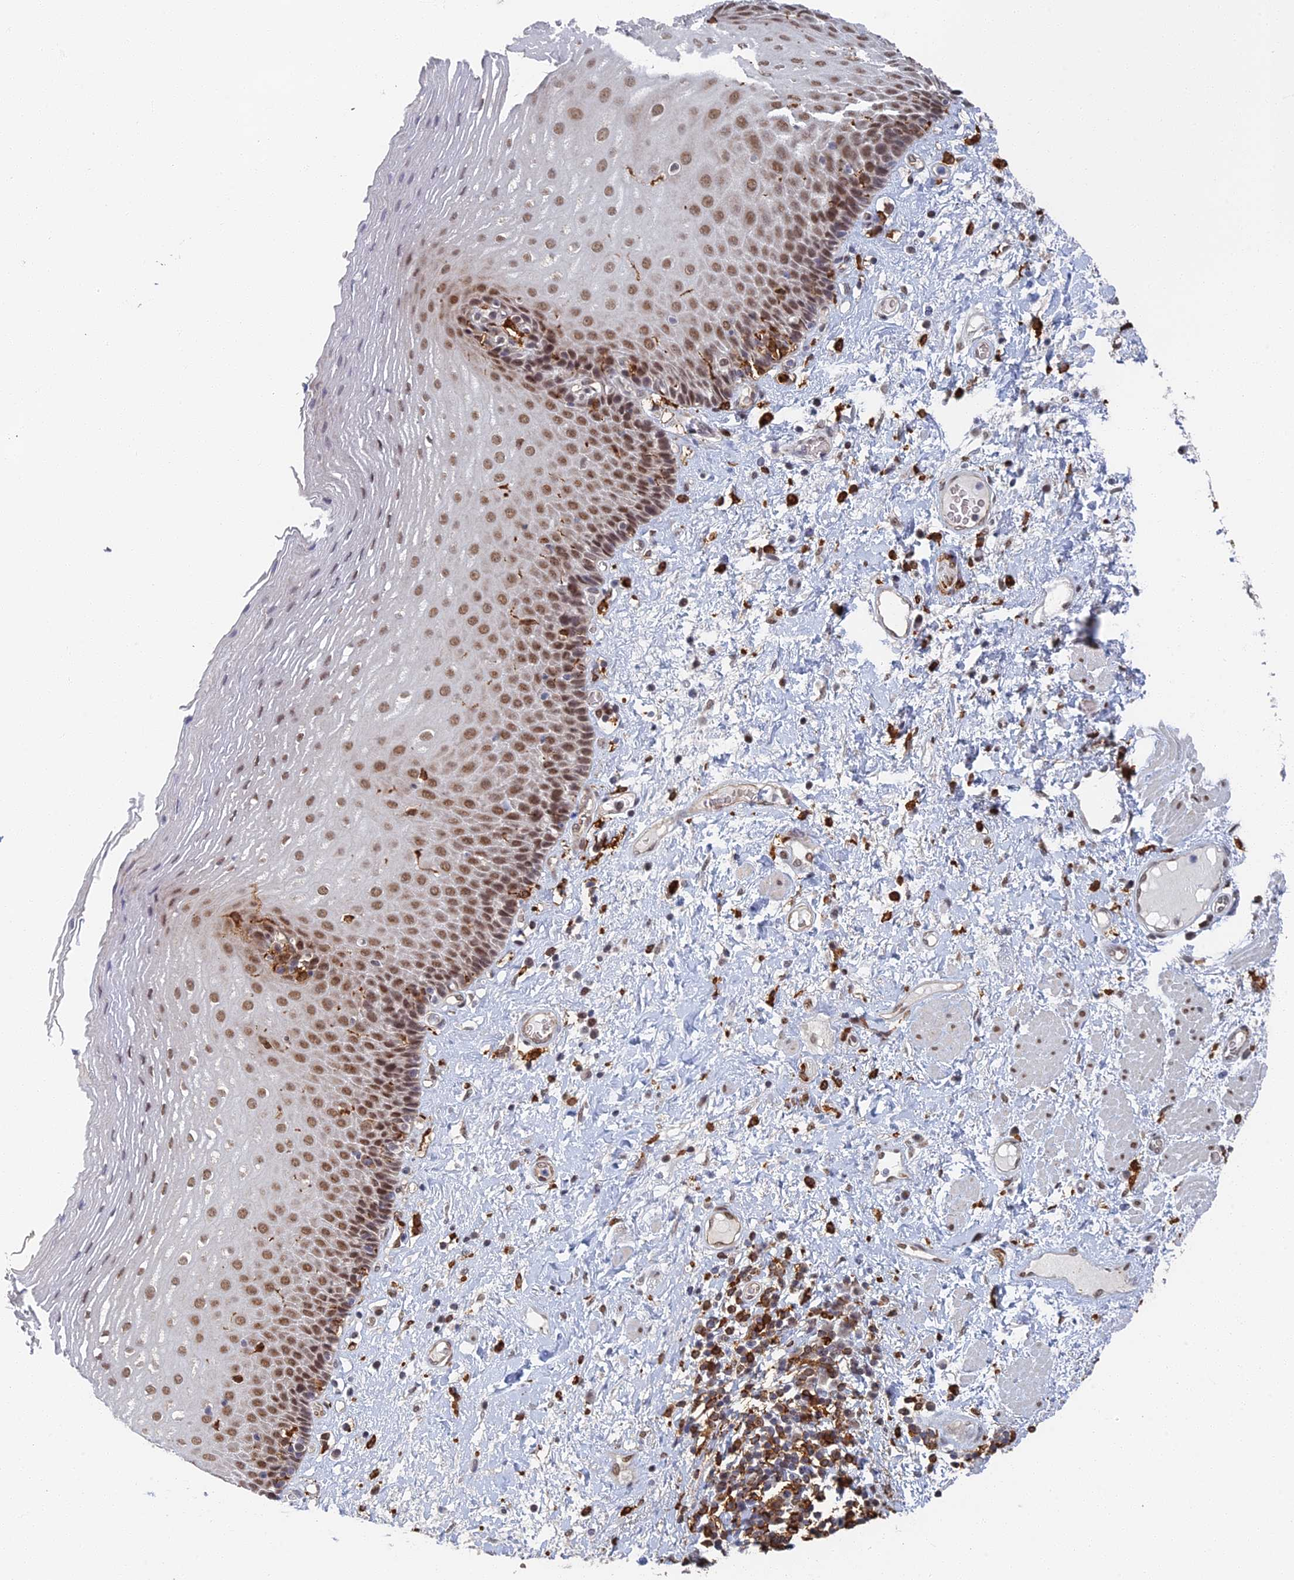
{"staining": {"intensity": "moderate", "quantity": ">75%", "location": "nuclear"}, "tissue": "esophagus", "cell_type": "Squamous epithelial cells", "image_type": "normal", "snomed": [{"axis": "morphology", "description": "Normal tissue, NOS"}, {"axis": "morphology", "description": "Adenocarcinoma, NOS"}, {"axis": "topography", "description": "Esophagus"}], "caption": "An IHC image of normal tissue is shown. Protein staining in brown labels moderate nuclear positivity in esophagus within squamous epithelial cells. (DAB IHC with brightfield microscopy, high magnification).", "gene": "GPATCH1", "patient": {"sex": "male", "age": 62}}